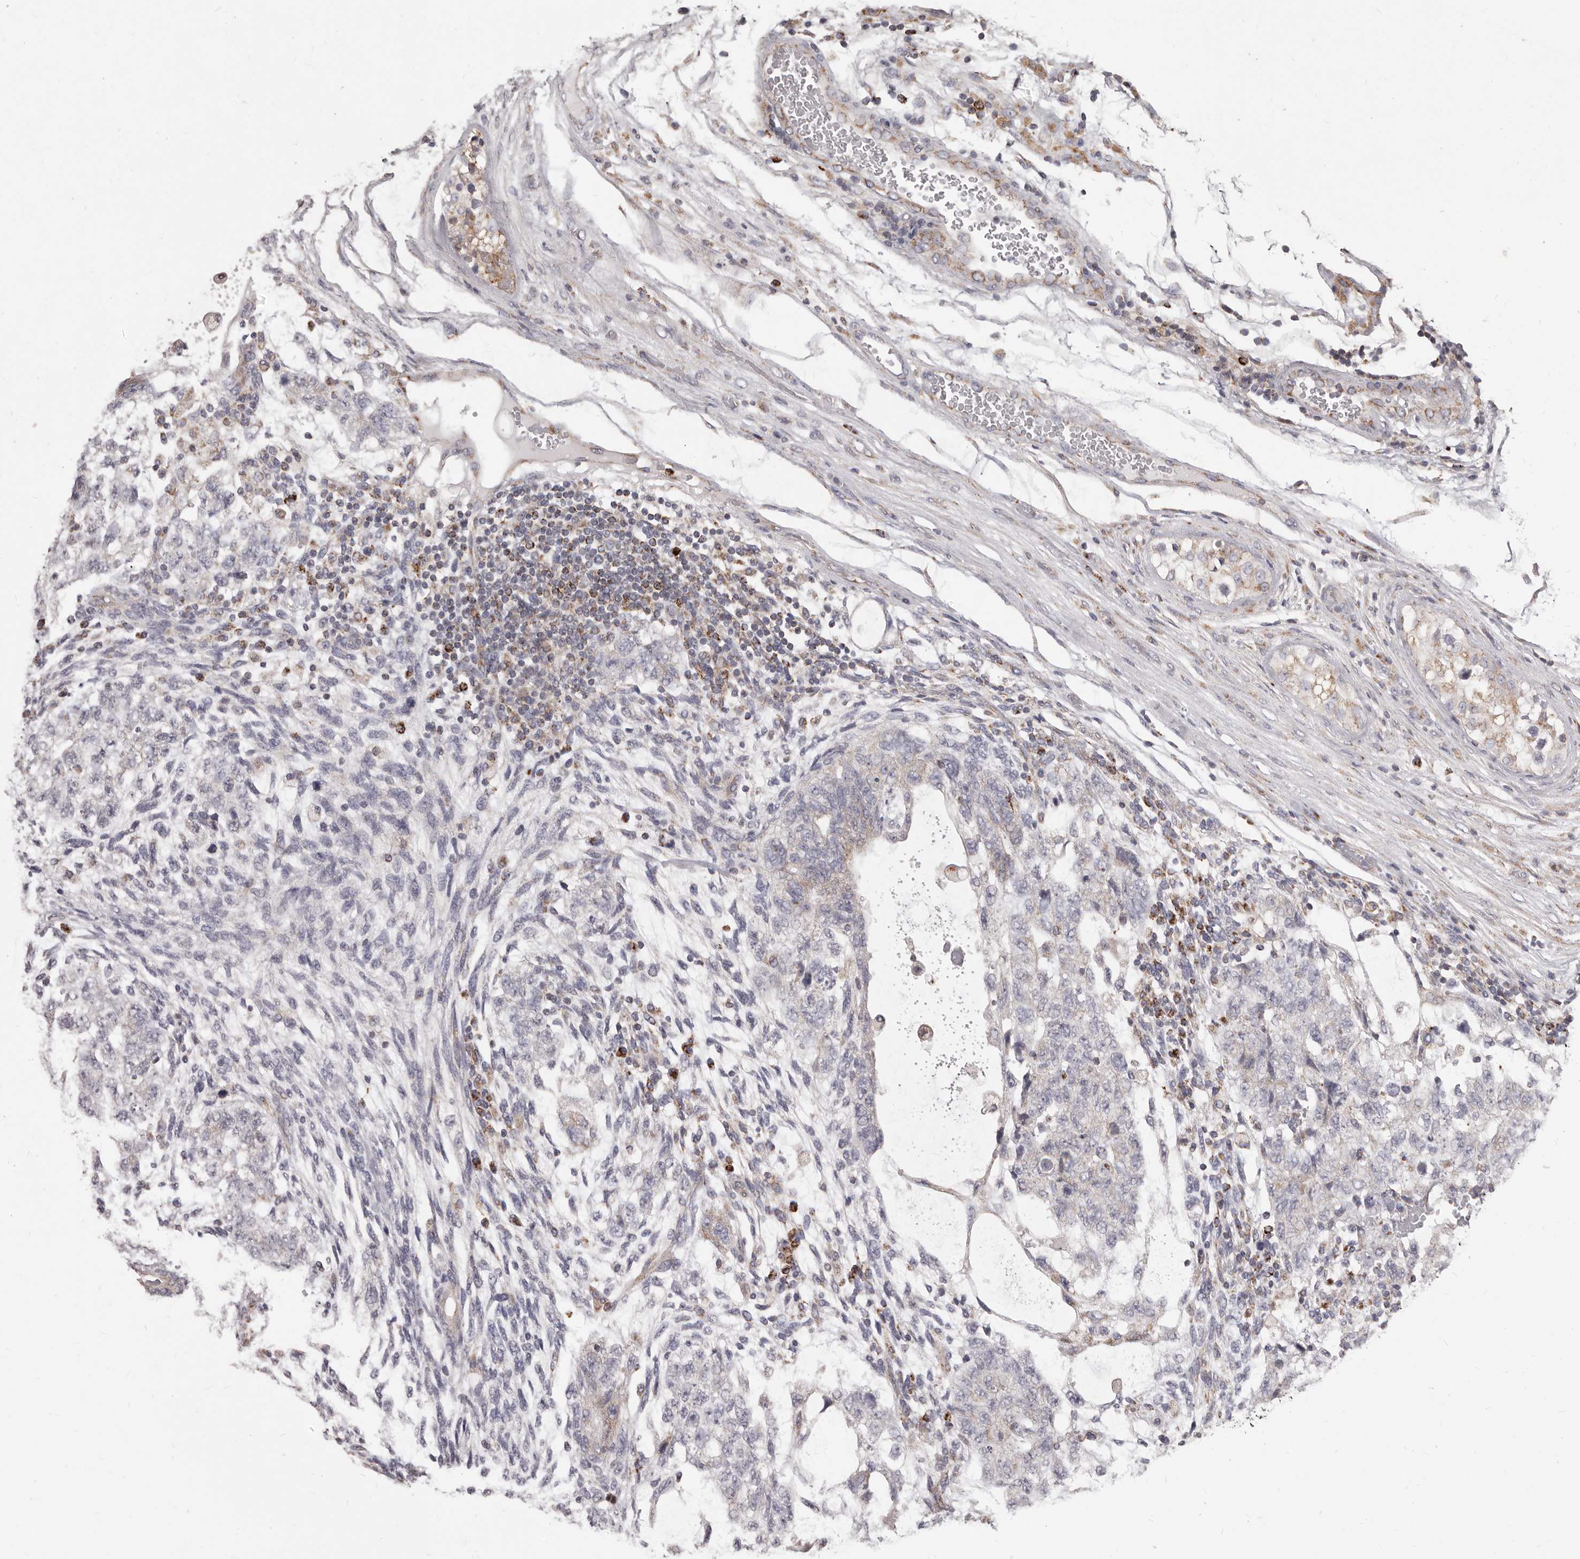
{"staining": {"intensity": "negative", "quantity": "none", "location": "none"}, "tissue": "testis cancer", "cell_type": "Tumor cells", "image_type": "cancer", "snomed": [{"axis": "morphology", "description": "Normal tissue, NOS"}, {"axis": "morphology", "description": "Carcinoma, Embryonal, NOS"}, {"axis": "topography", "description": "Testis"}], "caption": "Immunohistochemistry of human testis embryonal carcinoma reveals no expression in tumor cells.", "gene": "PRMT2", "patient": {"sex": "male", "age": 36}}